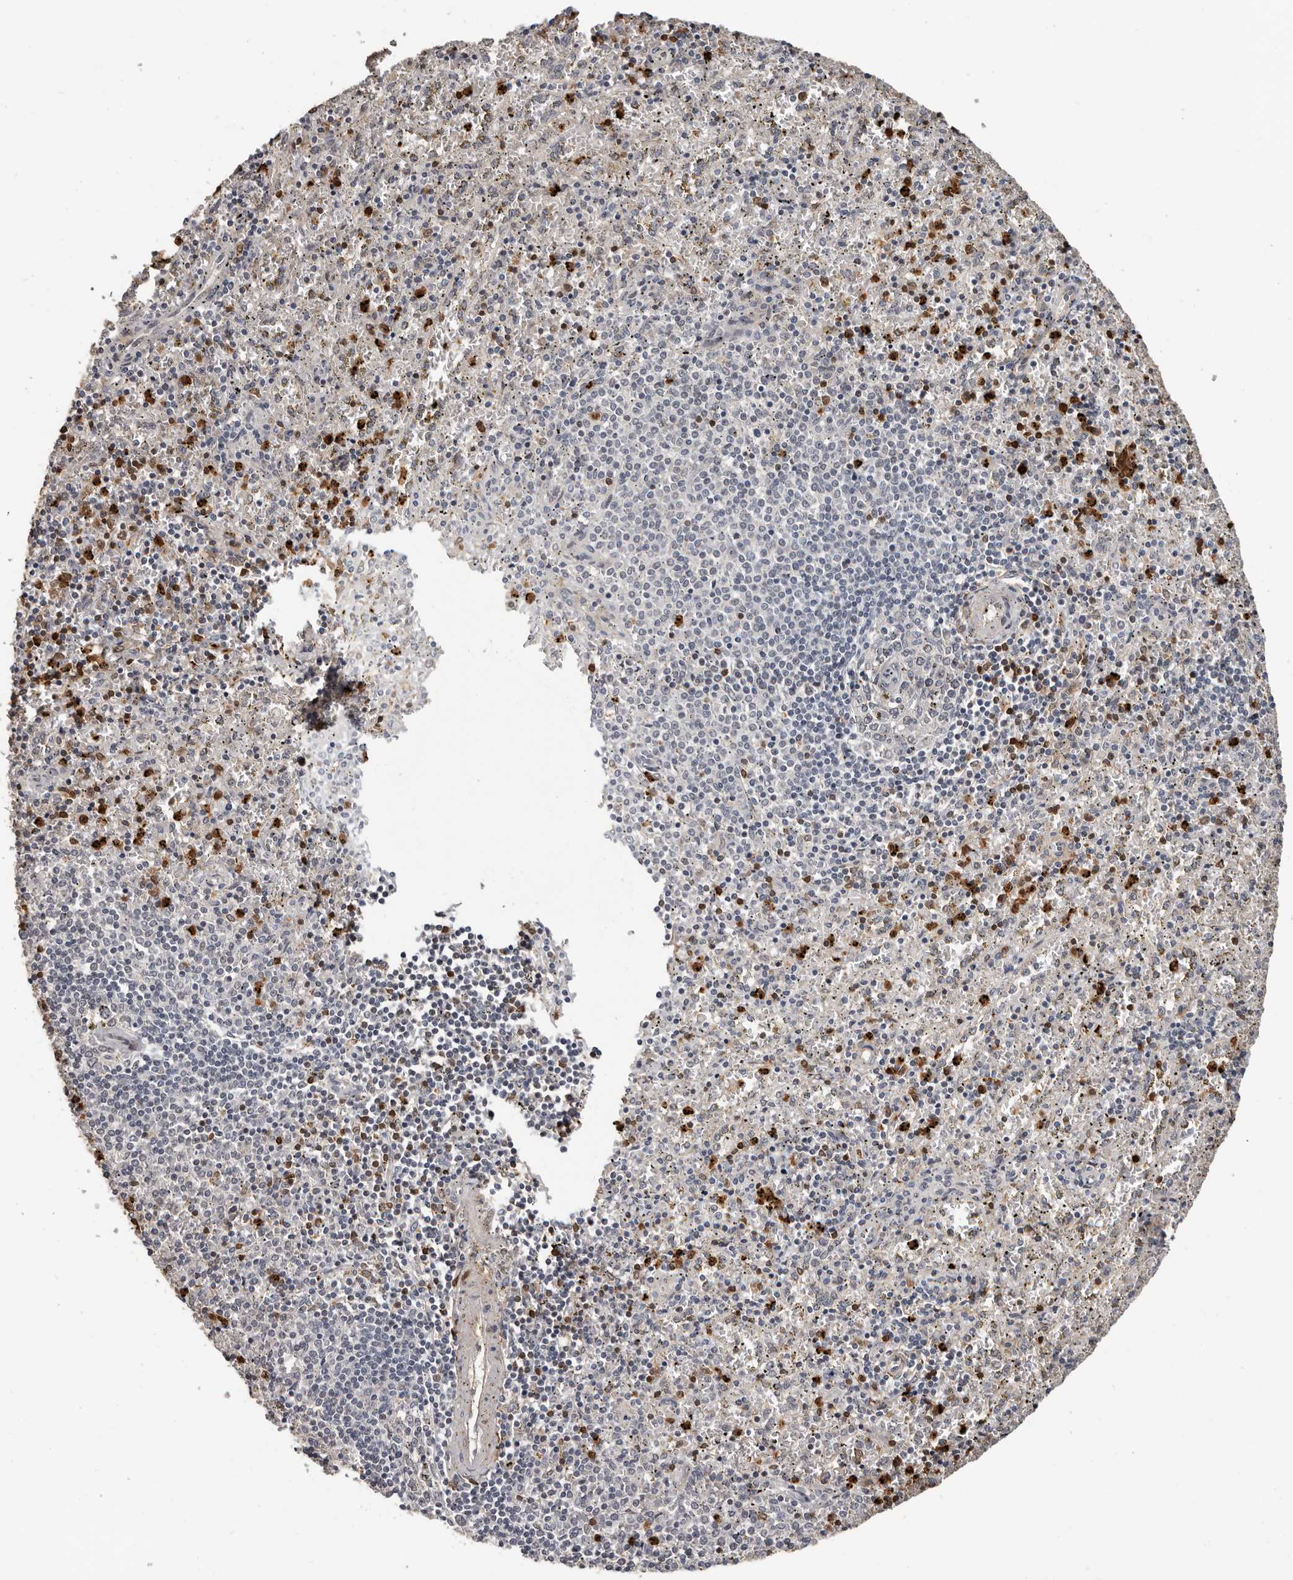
{"staining": {"intensity": "moderate", "quantity": "25%-75%", "location": "cytoplasmic/membranous,nuclear"}, "tissue": "spleen", "cell_type": "Cells in red pulp", "image_type": "normal", "snomed": [{"axis": "morphology", "description": "Normal tissue, NOS"}, {"axis": "topography", "description": "Spleen"}], "caption": "Spleen stained for a protein exhibits moderate cytoplasmic/membranous,nuclear positivity in cells in red pulp.", "gene": "PRR12", "patient": {"sex": "male", "age": 11}}